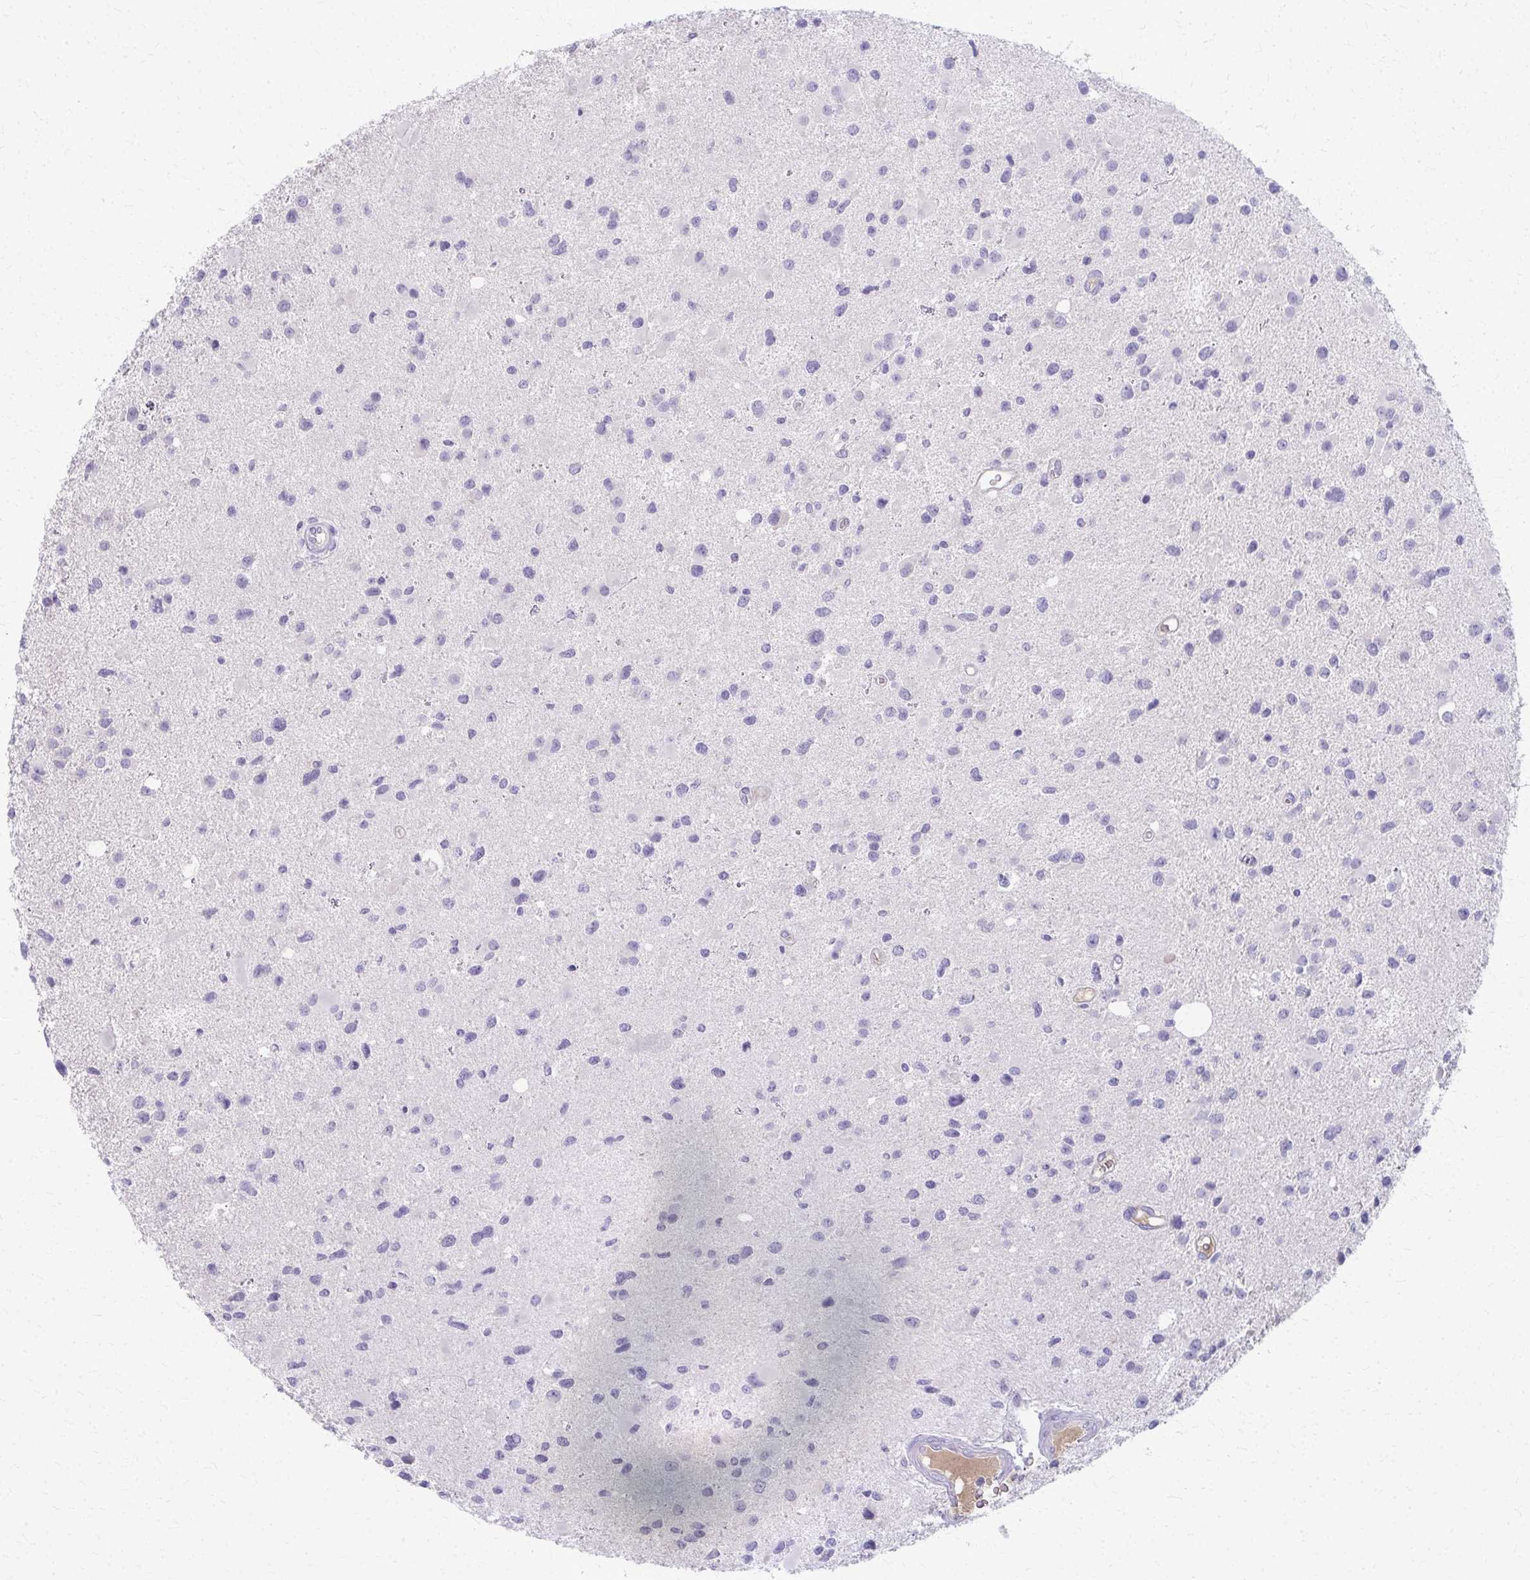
{"staining": {"intensity": "negative", "quantity": "none", "location": "none"}, "tissue": "glioma", "cell_type": "Tumor cells", "image_type": "cancer", "snomed": [{"axis": "morphology", "description": "Glioma, malignant, Low grade"}, {"axis": "topography", "description": "Brain"}], "caption": "Immunohistochemistry image of neoplastic tissue: human glioma stained with DAB exhibits no significant protein positivity in tumor cells. (Immunohistochemistry (ihc), brightfield microscopy, high magnification).", "gene": "ADIPOQ", "patient": {"sex": "female", "age": 32}}